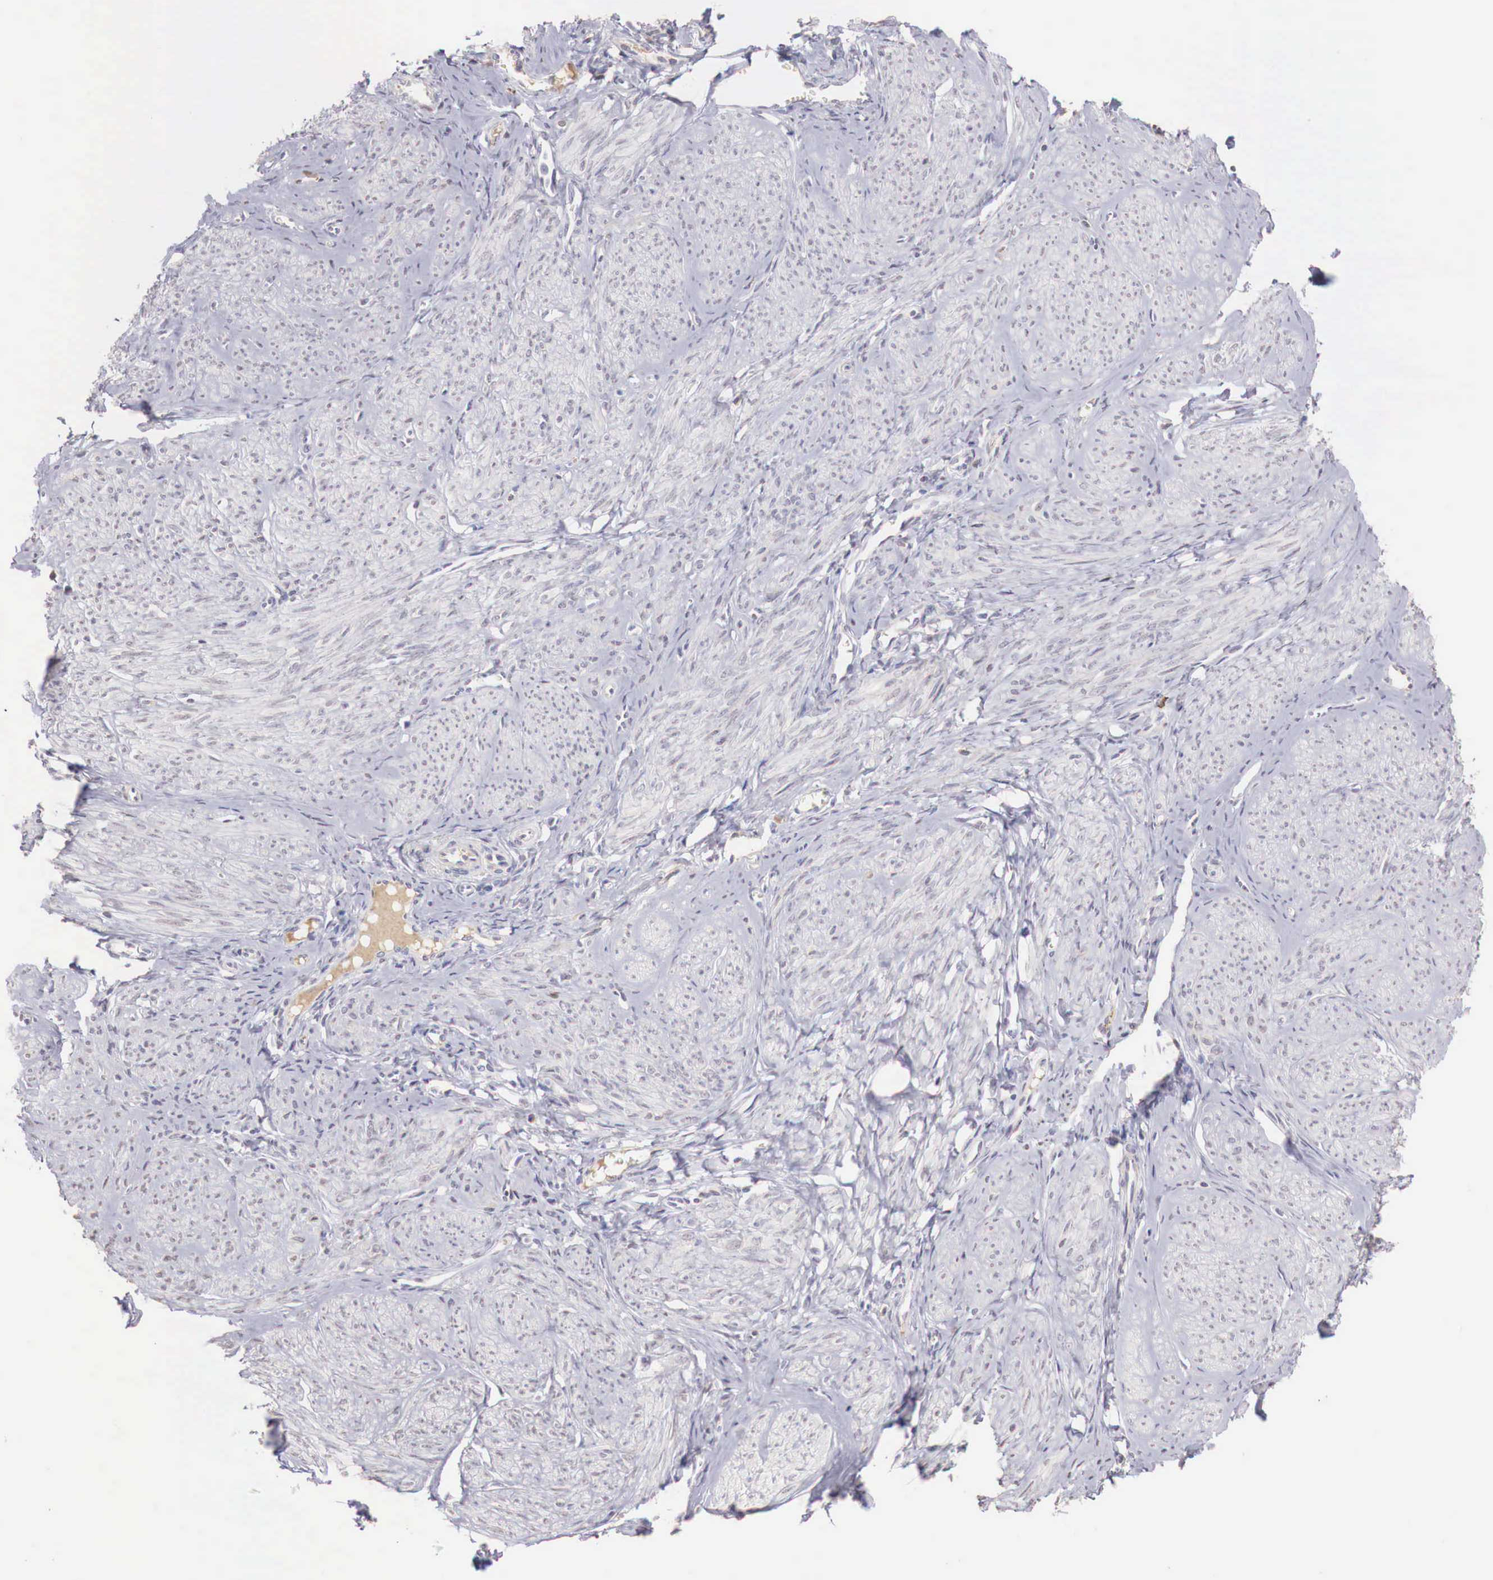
{"staining": {"intensity": "negative", "quantity": "none", "location": "none"}, "tissue": "smooth muscle", "cell_type": "Smooth muscle cells", "image_type": "normal", "snomed": [{"axis": "morphology", "description": "Normal tissue, NOS"}, {"axis": "topography", "description": "Uterus"}], "caption": "Immunohistochemistry image of benign smooth muscle stained for a protein (brown), which shows no positivity in smooth muscle cells. (DAB (3,3'-diaminobenzidine) immunohistochemistry visualized using brightfield microscopy, high magnification).", "gene": "XPNPEP2", "patient": {"sex": "female", "age": 45}}